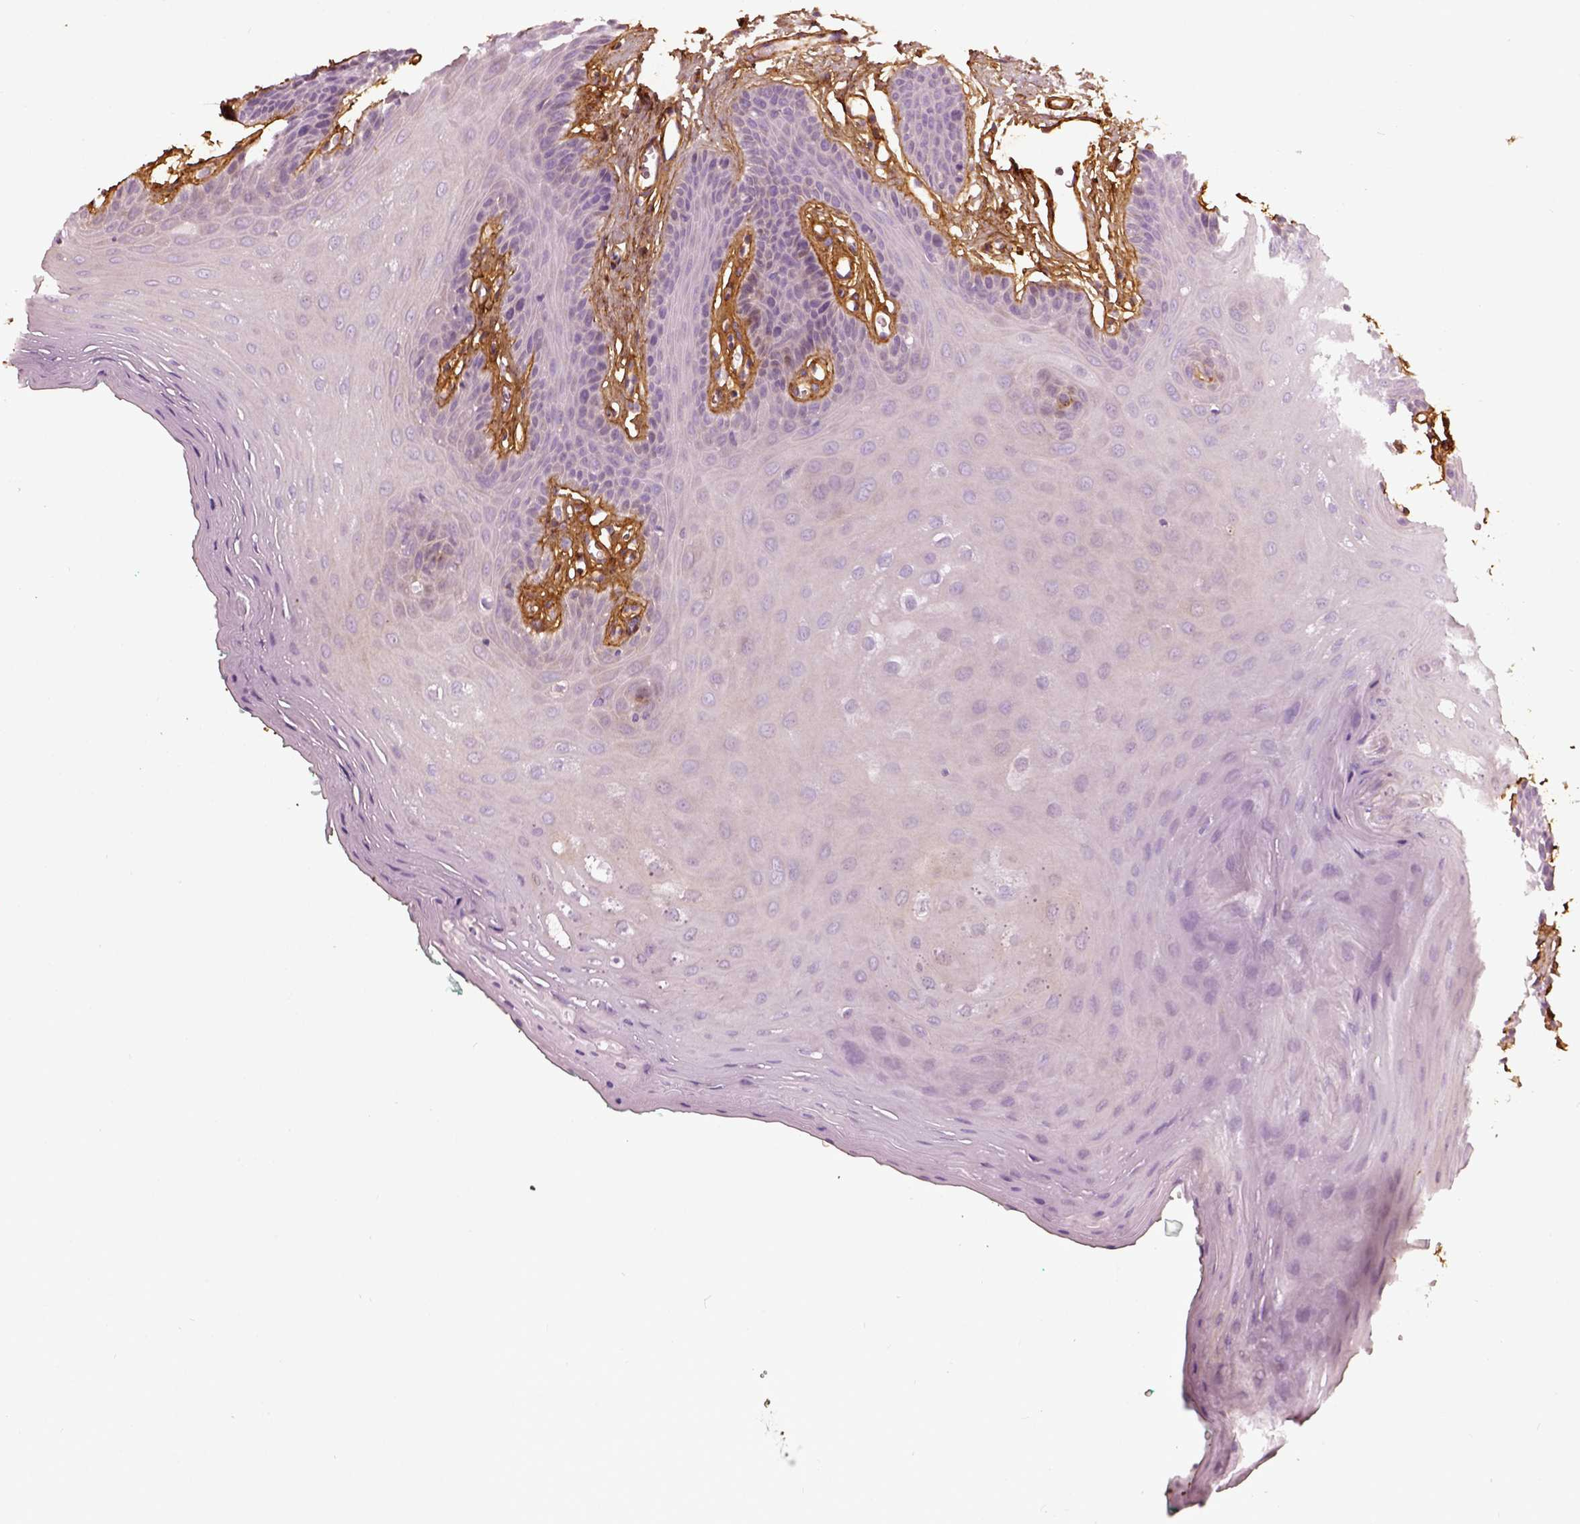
{"staining": {"intensity": "negative", "quantity": "none", "location": "none"}, "tissue": "oral mucosa", "cell_type": "Squamous epithelial cells", "image_type": "normal", "snomed": [{"axis": "morphology", "description": "Normal tissue, NOS"}, {"axis": "morphology", "description": "Squamous cell carcinoma, NOS"}, {"axis": "topography", "description": "Oral tissue"}, {"axis": "topography", "description": "Head-Neck"}], "caption": "Protein analysis of unremarkable oral mucosa shows no significant expression in squamous epithelial cells.", "gene": "COL6A2", "patient": {"sex": "female", "age": 50}}